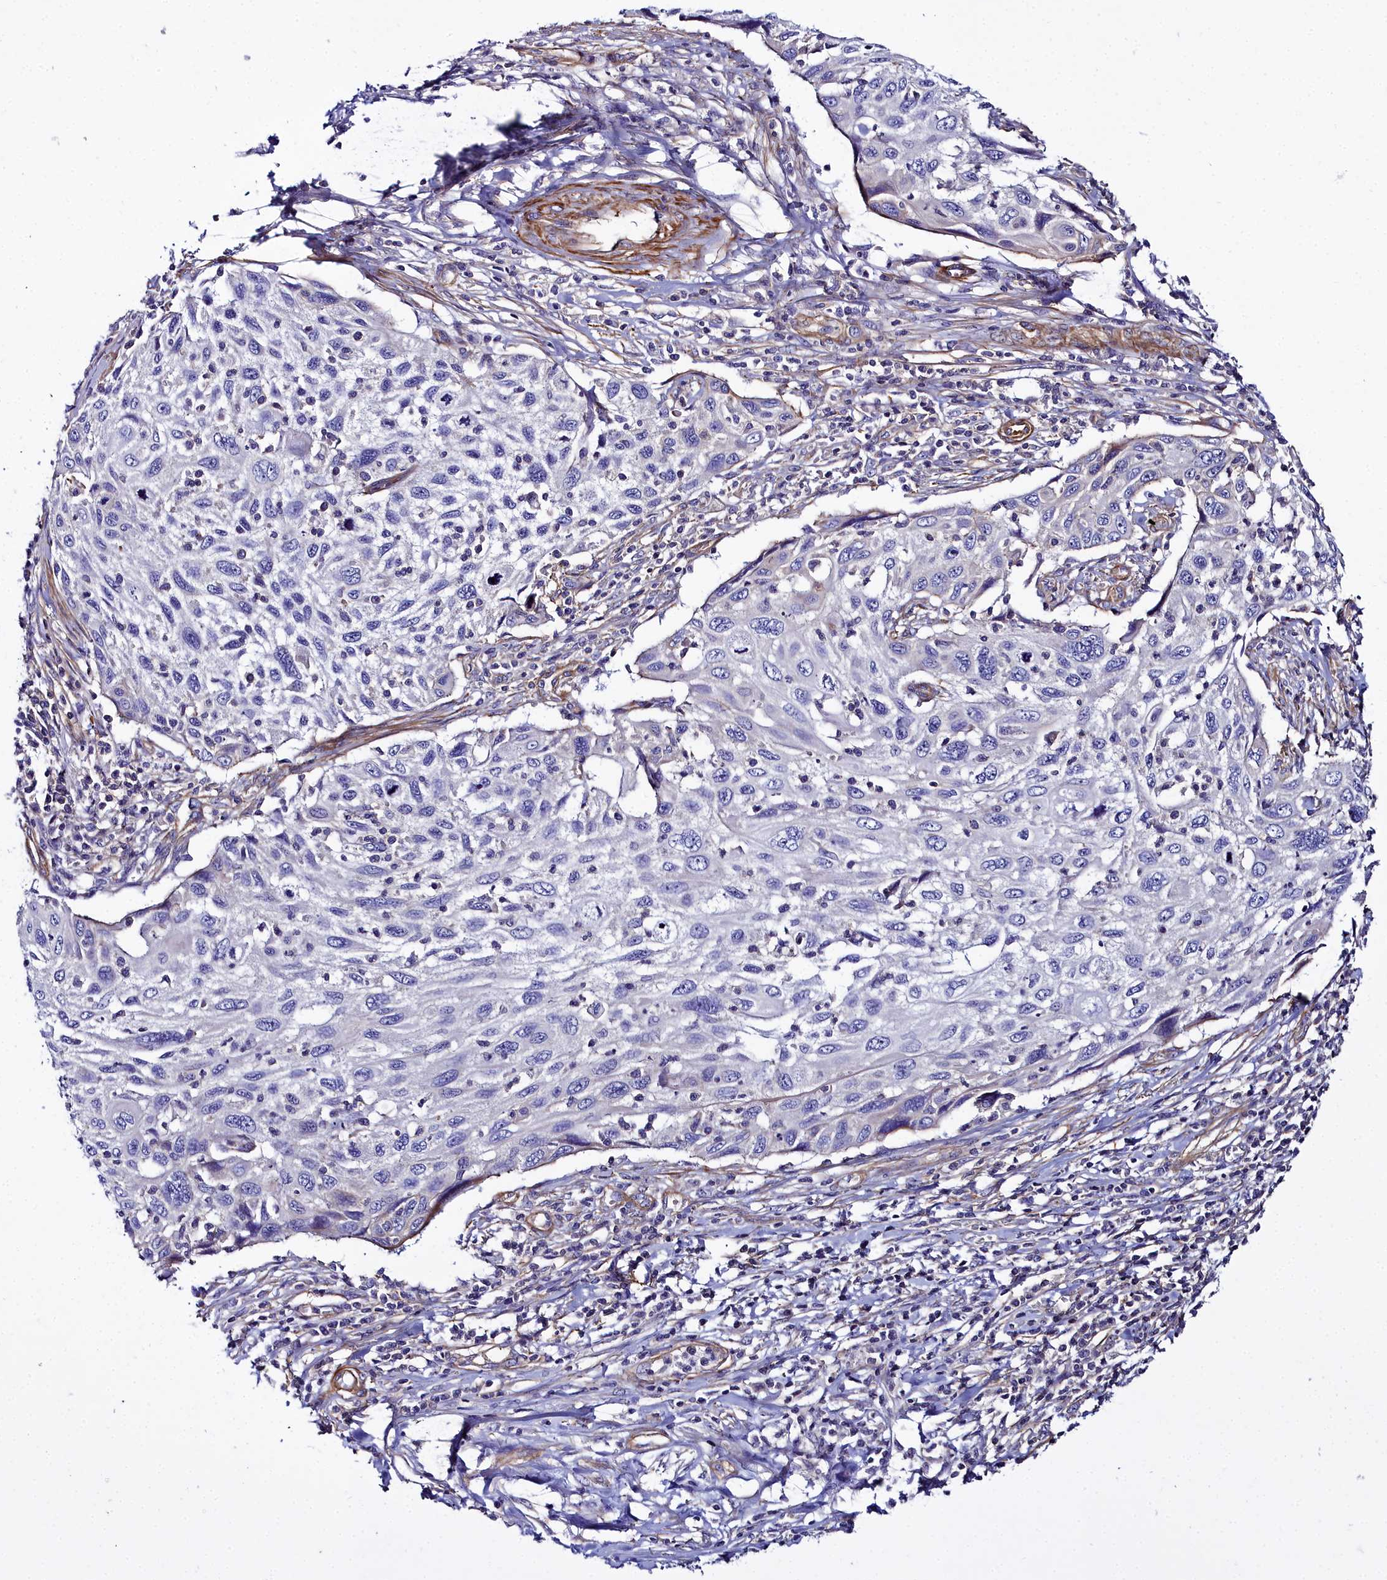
{"staining": {"intensity": "negative", "quantity": "none", "location": "none"}, "tissue": "cervical cancer", "cell_type": "Tumor cells", "image_type": "cancer", "snomed": [{"axis": "morphology", "description": "Squamous cell carcinoma, NOS"}, {"axis": "topography", "description": "Cervix"}], "caption": "Immunohistochemistry (IHC) histopathology image of neoplastic tissue: cervical cancer stained with DAB (3,3'-diaminobenzidine) displays no significant protein positivity in tumor cells.", "gene": "FADS3", "patient": {"sex": "female", "age": 70}}